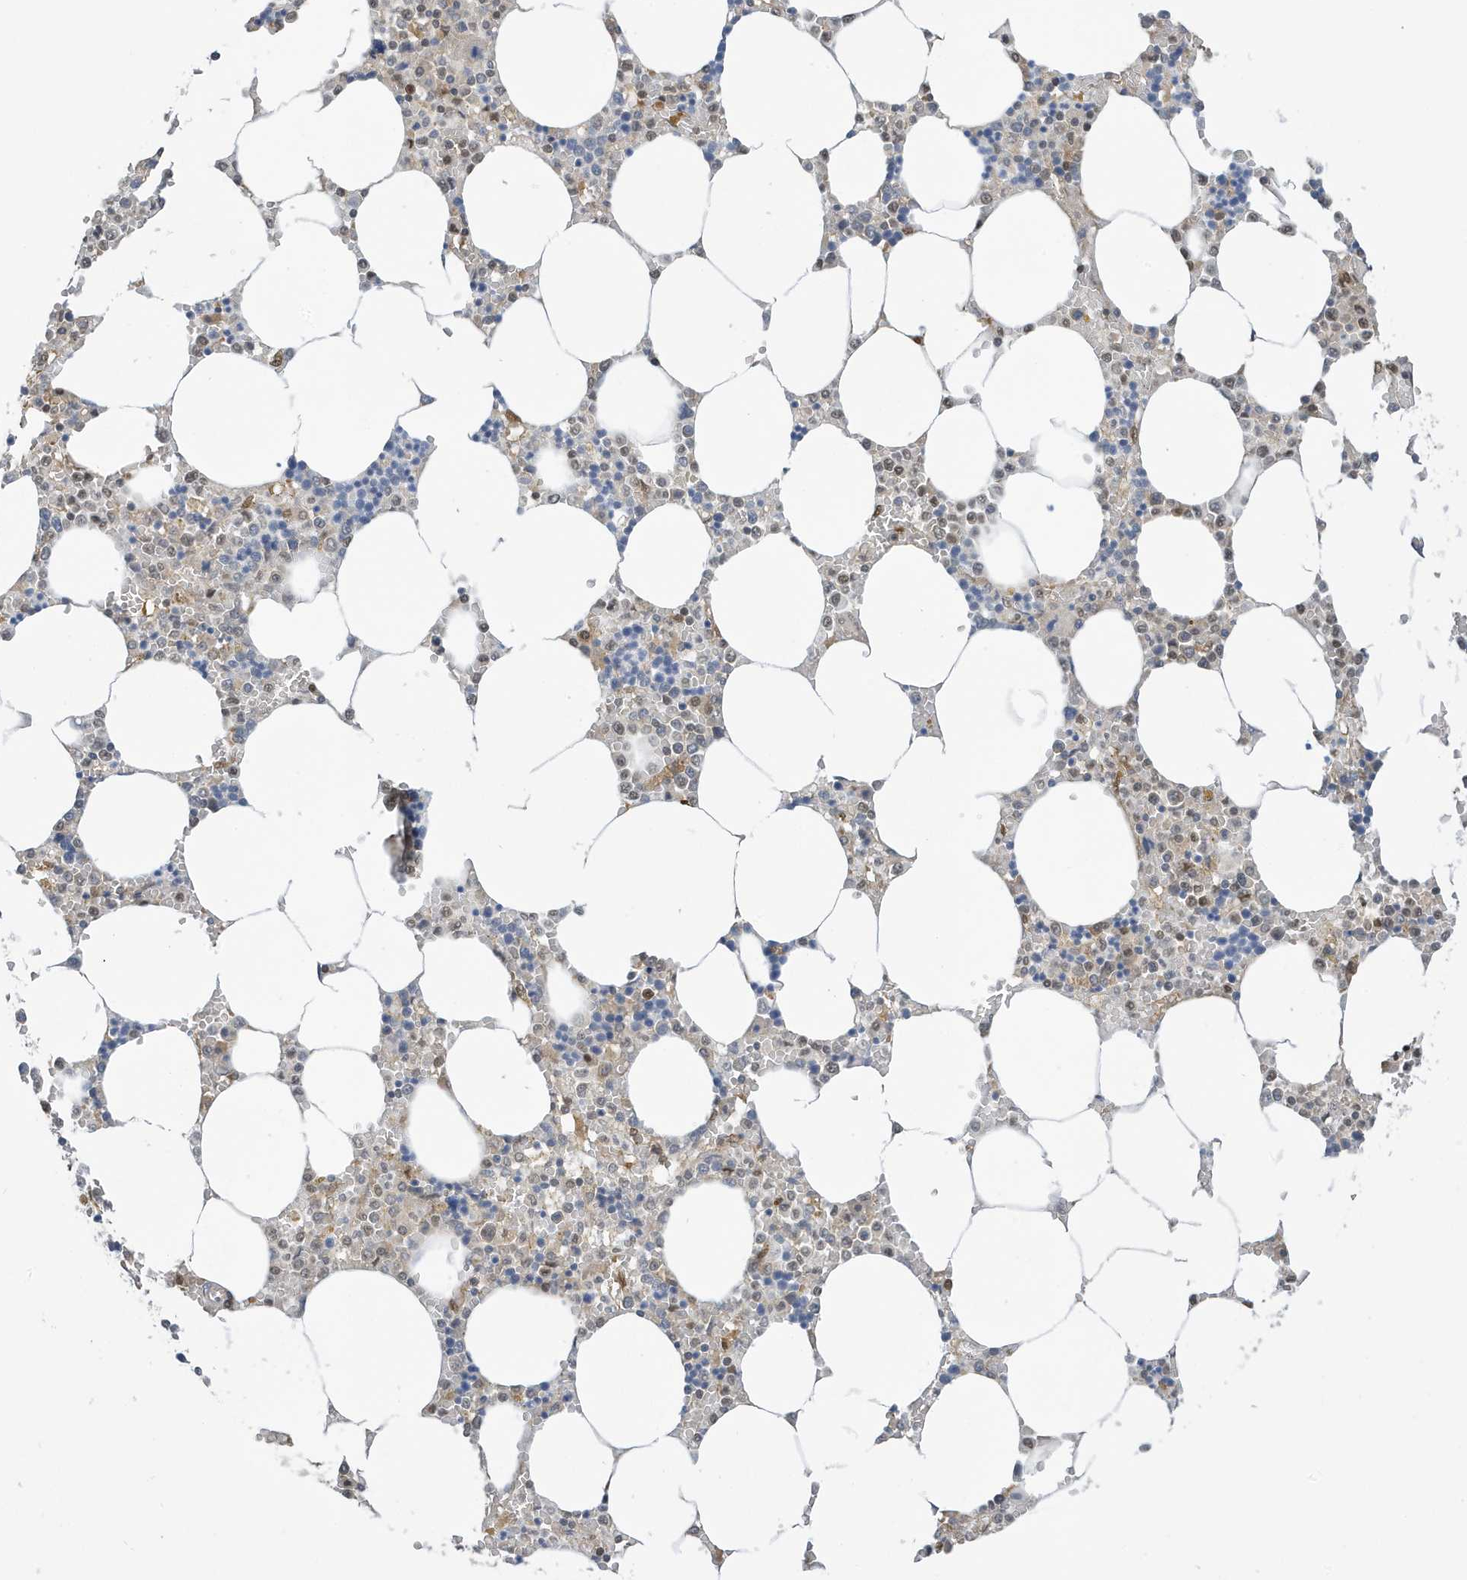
{"staining": {"intensity": "moderate", "quantity": "<25%", "location": "nuclear"}, "tissue": "bone marrow", "cell_type": "Hematopoietic cells", "image_type": "normal", "snomed": [{"axis": "morphology", "description": "Normal tissue, NOS"}, {"axis": "topography", "description": "Bone marrow"}], "caption": "The photomicrograph demonstrates a brown stain indicating the presence of a protein in the nuclear of hematopoietic cells in bone marrow. The protein of interest is stained brown, and the nuclei are stained in blue (DAB (3,3'-diaminobenzidine) IHC with brightfield microscopy, high magnification).", "gene": "NCOA7", "patient": {"sex": "male", "age": 70}}